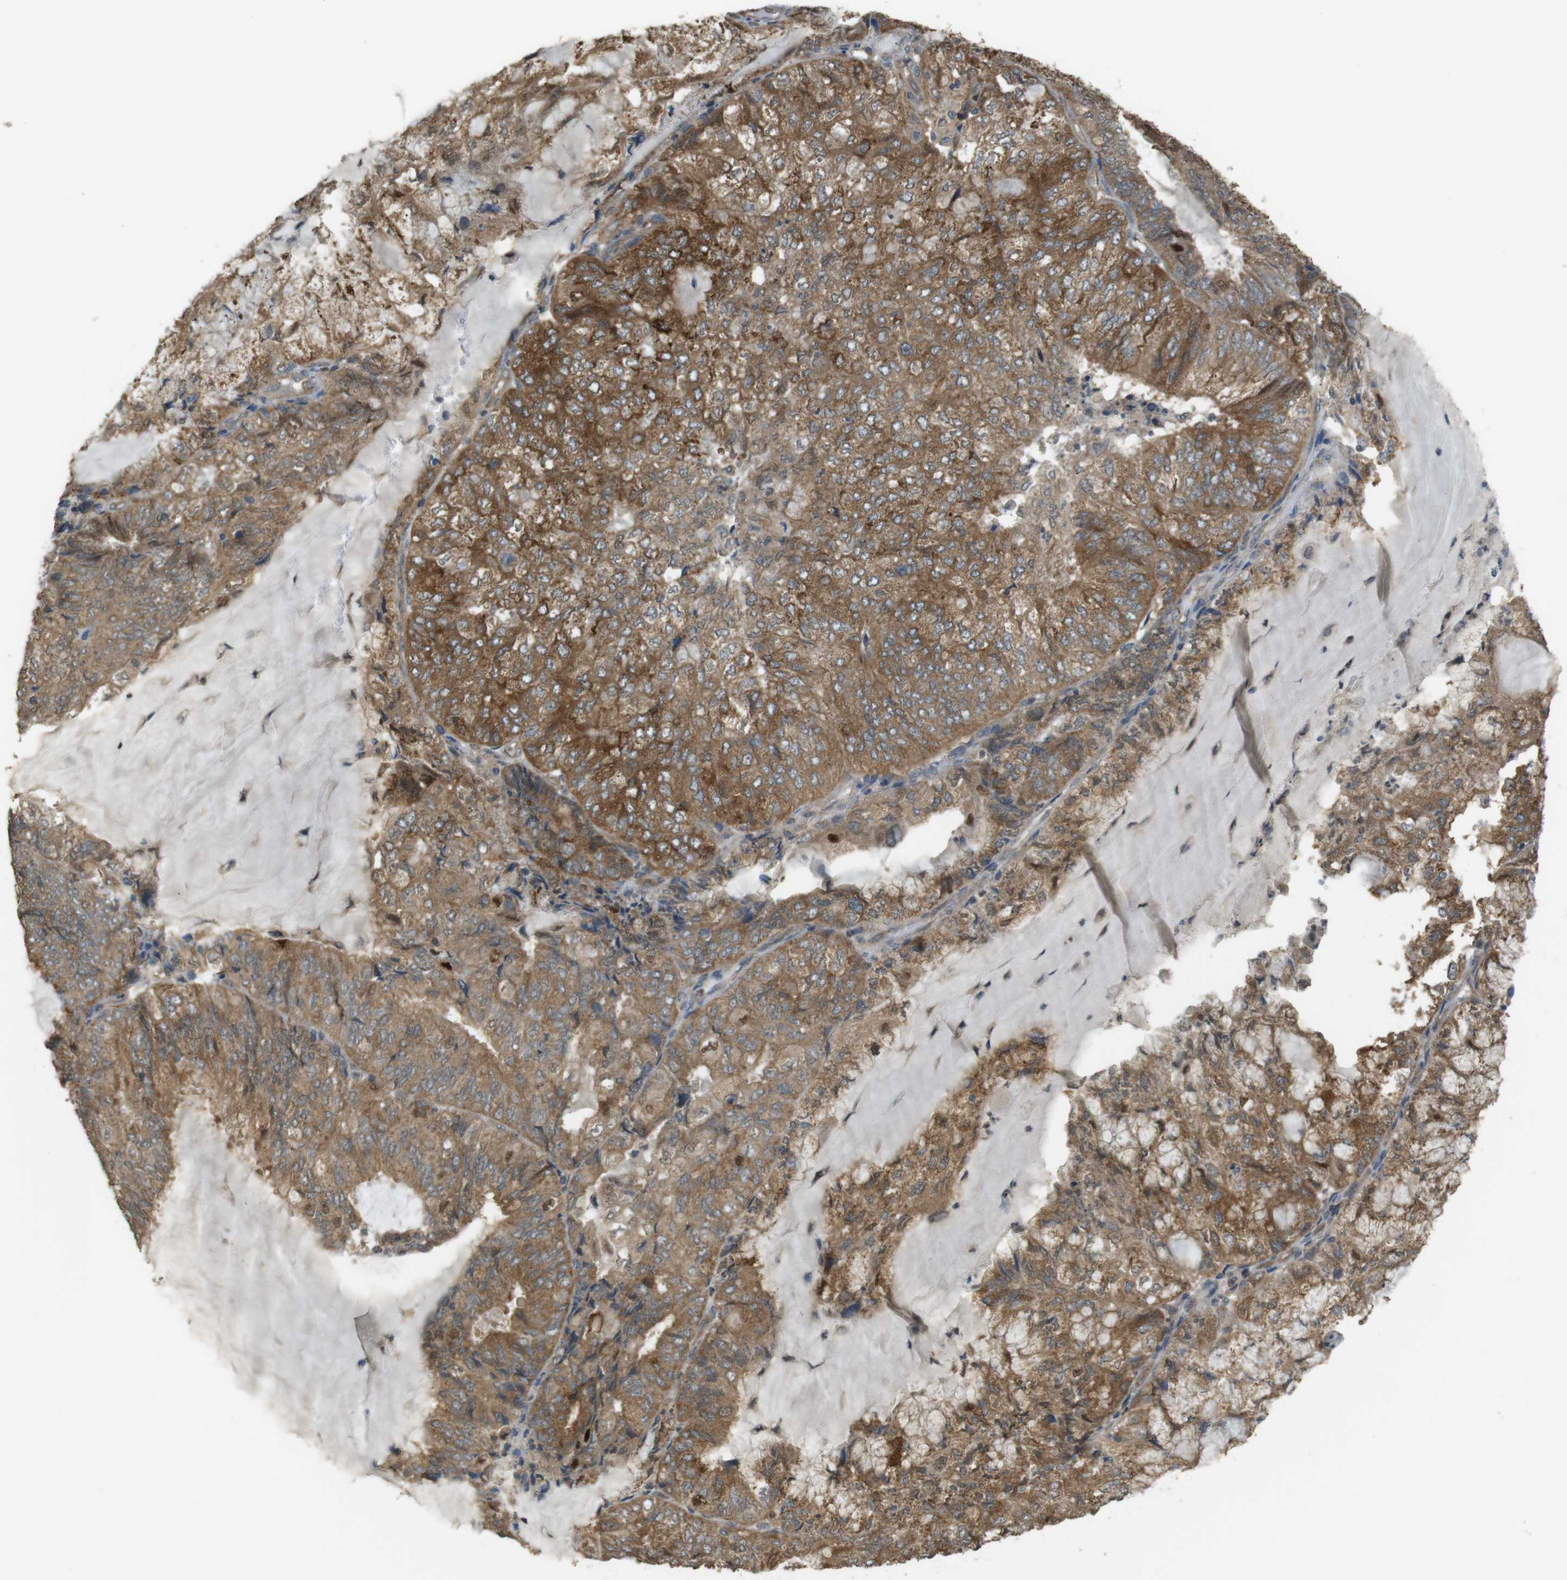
{"staining": {"intensity": "moderate", "quantity": ">75%", "location": "cytoplasmic/membranous"}, "tissue": "endometrial cancer", "cell_type": "Tumor cells", "image_type": "cancer", "snomed": [{"axis": "morphology", "description": "Adenocarcinoma, NOS"}, {"axis": "topography", "description": "Endometrium"}], "caption": "DAB (3,3'-diaminobenzidine) immunohistochemical staining of human adenocarcinoma (endometrial) exhibits moderate cytoplasmic/membranous protein positivity in about >75% of tumor cells.", "gene": "ZDHHC20", "patient": {"sex": "female", "age": 81}}